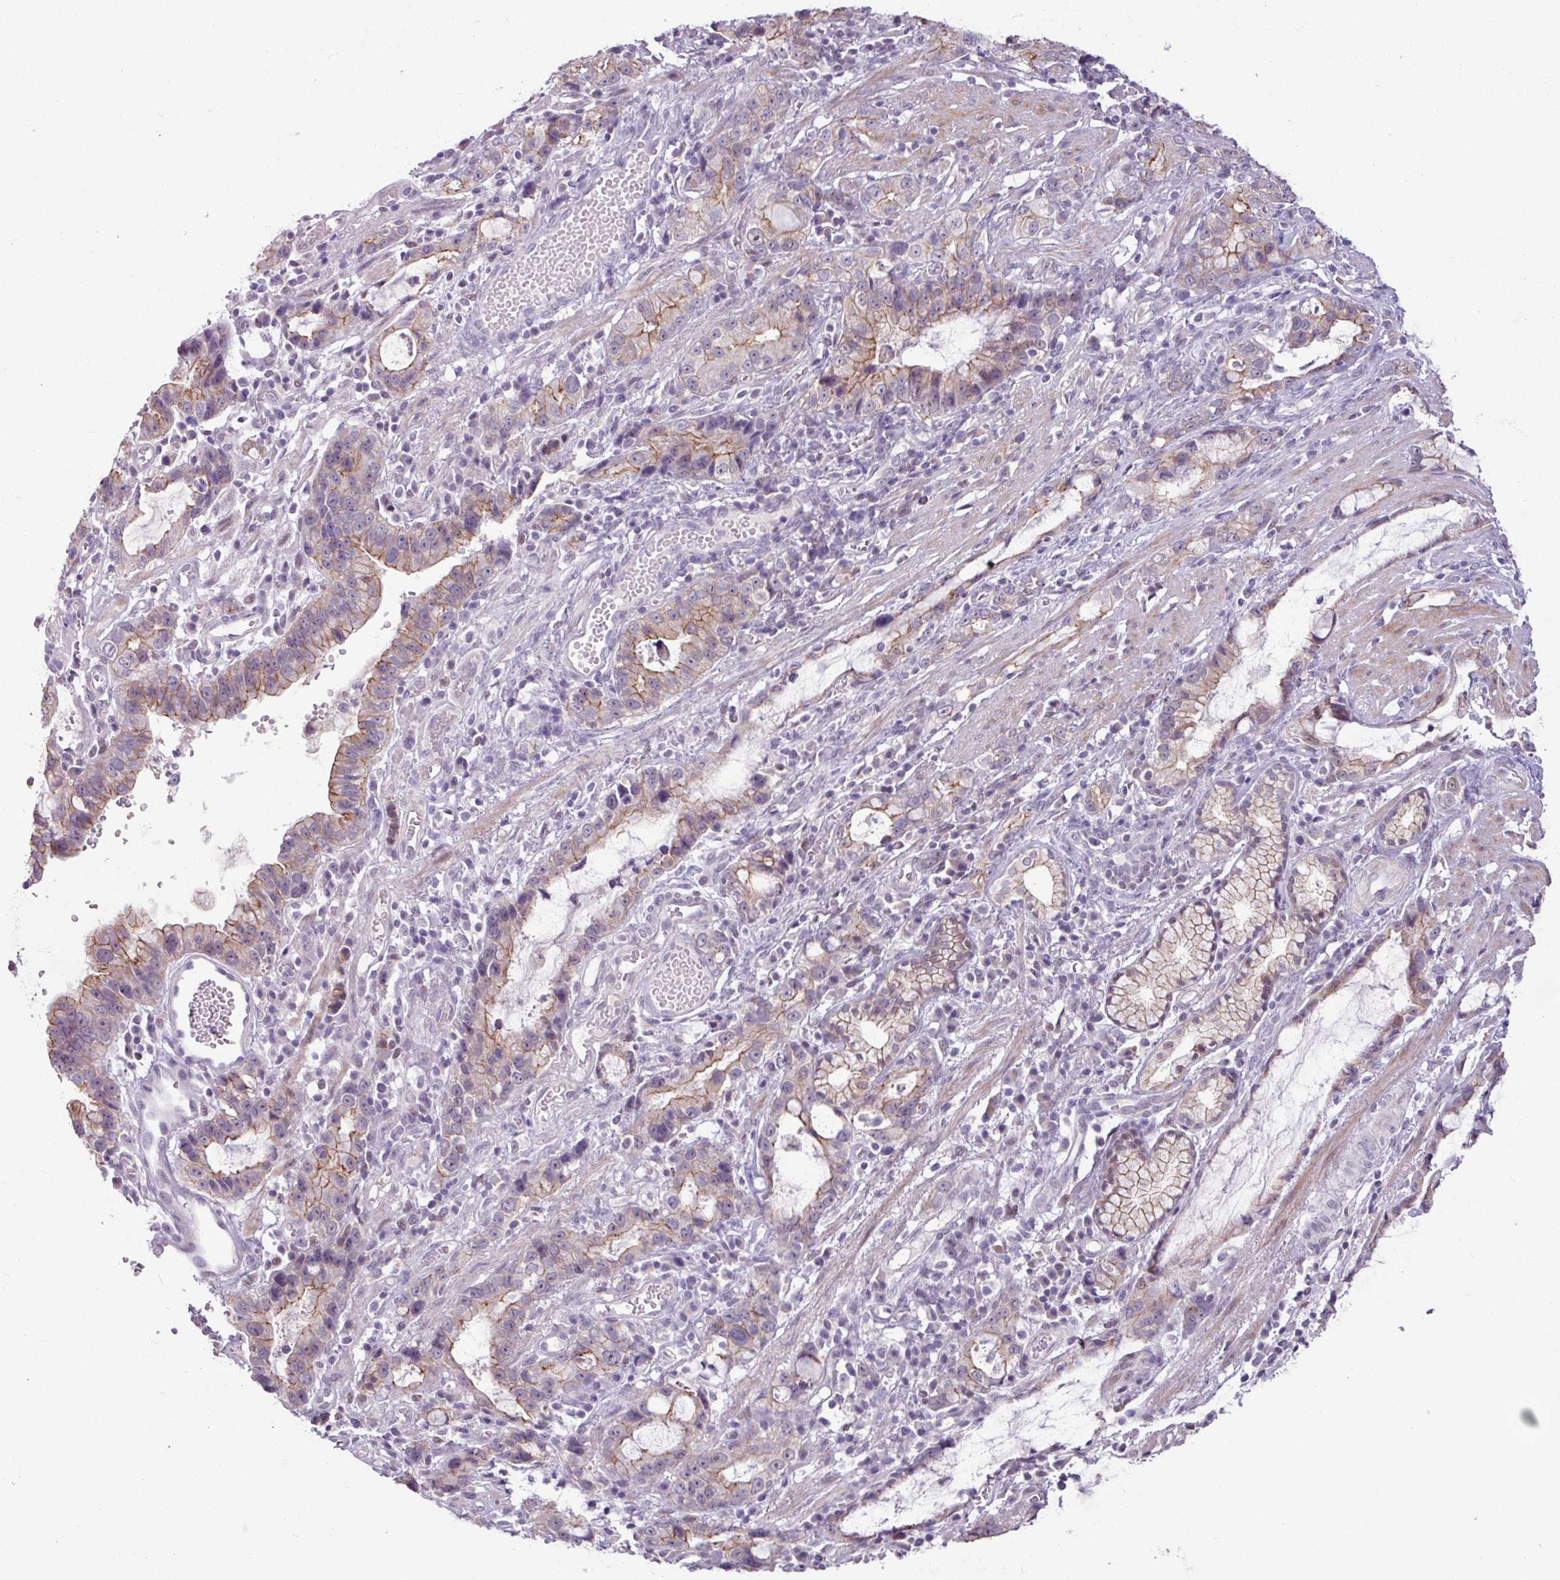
{"staining": {"intensity": "moderate", "quantity": ">75%", "location": "cytoplasmic/membranous"}, "tissue": "stomach cancer", "cell_type": "Tumor cells", "image_type": "cancer", "snomed": [{"axis": "morphology", "description": "Adenocarcinoma, NOS"}, {"axis": "topography", "description": "Stomach"}], "caption": "Human stomach cancer (adenocarcinoma) stained for a protein (brown) demonstrates moderate cytoplasmic/membranous positive staining in about >75% of tumor cells.", "gene": "PNMA6A", "patient": {"sex": "male", "age": 55}}